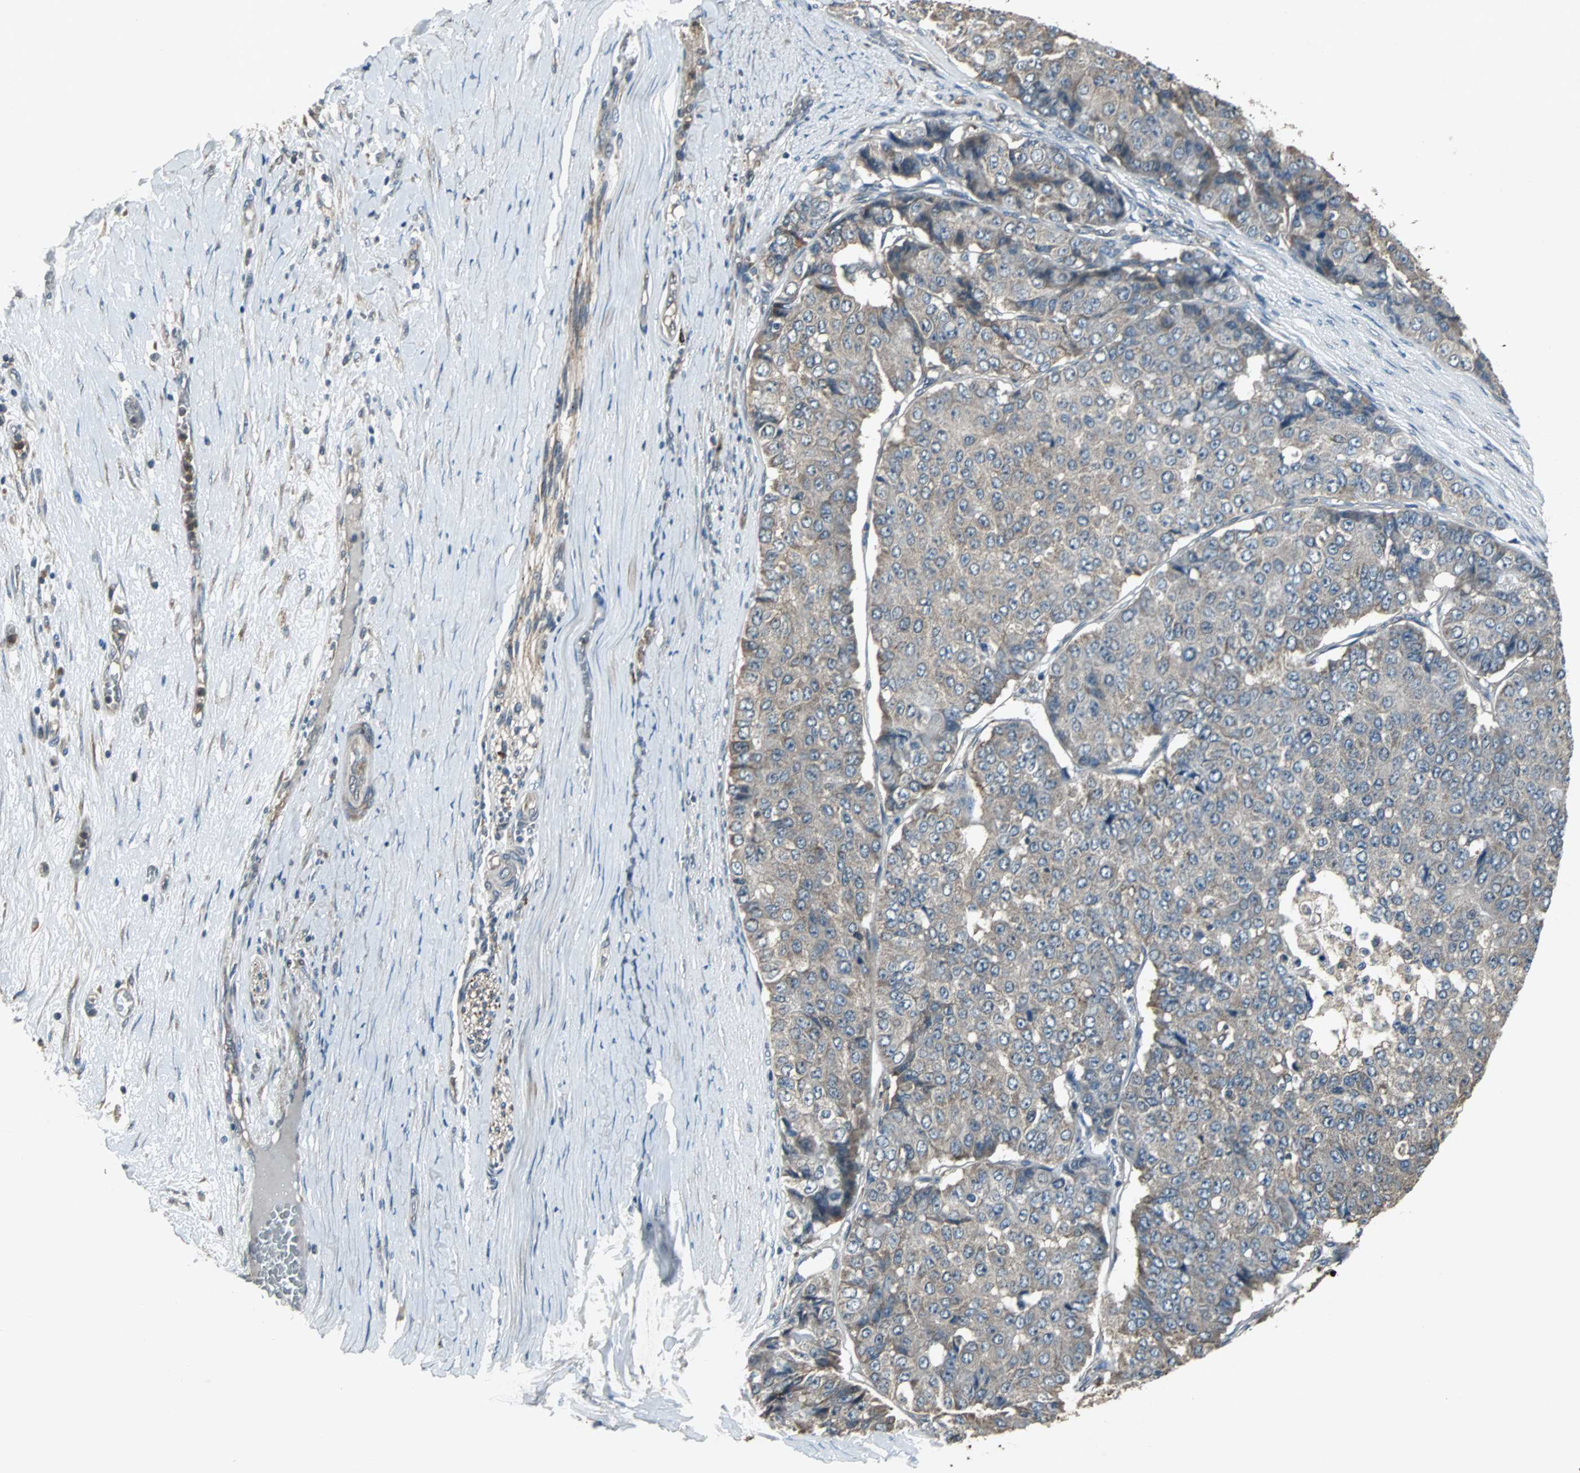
{"staining": {"intensity": "weak", "quantity": "25%-75%", "location": "cytoplasmic/membranous"}, "tissue": "pancreatic cancer", "cell_type": "Tumor cells", "image_type": "cancer", "snomed": [{"axis": "morphology", "description": "Adenocarcinoma, NOS"}, {"axis": "topography", "description": "Pancreas"}], "caption": "Protein staining of pancreatic cancer tissue displays weak cytoplasmic/membranous staining in about 25%-75% of tumor cells.", "gene": "SOS1", "patient": {"sex": "male", "age": 50}}